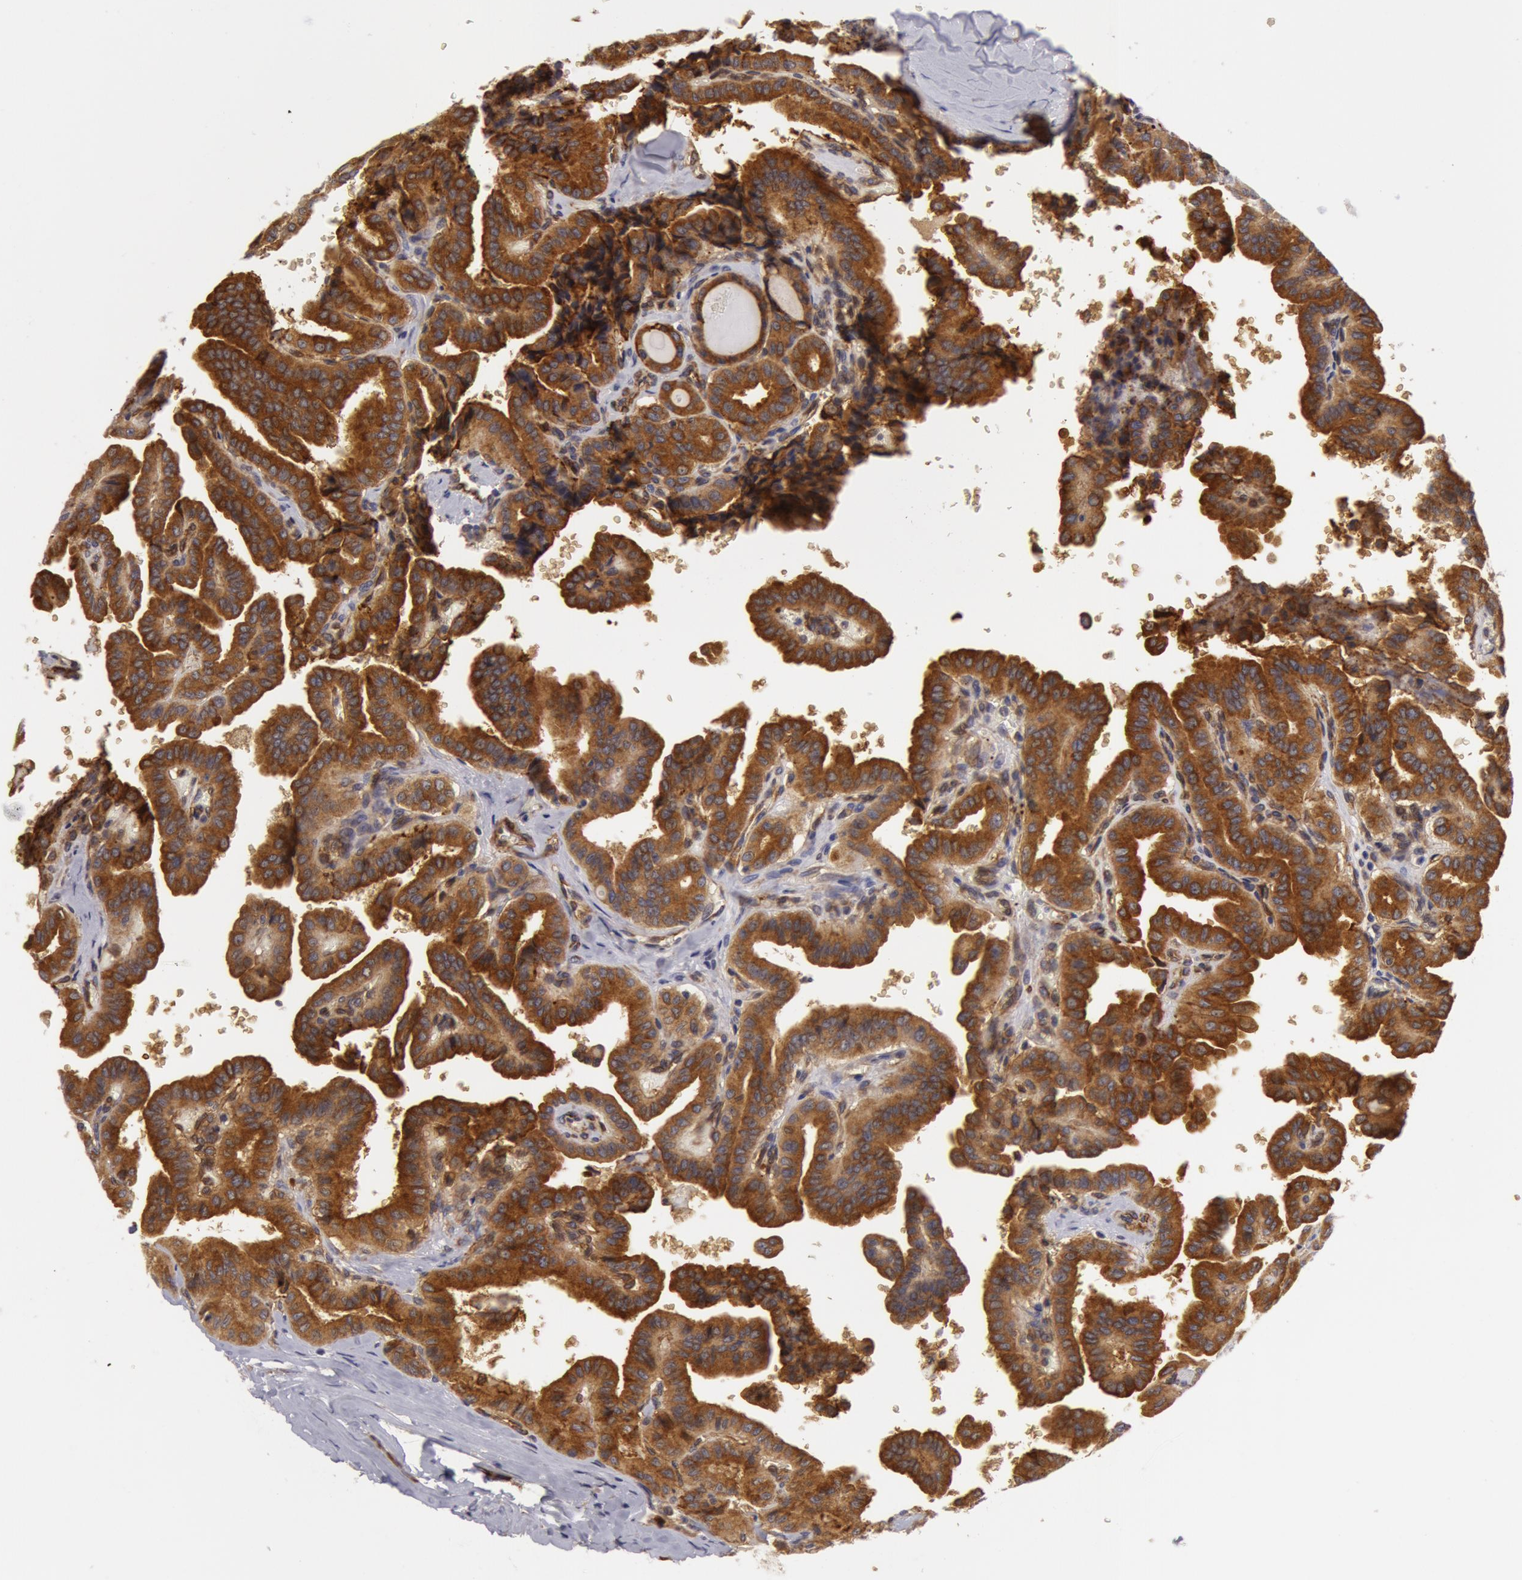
{"staining": {"intensity": "moderate", "quantity": ">75%", "location": "cytoplasmic/membranous"}, "tissue": "thyroid cancer", "cell_type": "Tumor cells", "image_type": "cancer", "snomed": [{"axis": "morphology", "description": "Papillary adenocarcinoma, NOS"}, {"axis": "topography", "description": "Thyroid gland"}], "caption": "Moderate cytoplasmic/membranous positivity is appreciated in about >75% of tumor cells in thyroid cancer (papillary adenocarcinoma).", "gene": "IL23A", "patient": {"sex": "male", "age": 87}}